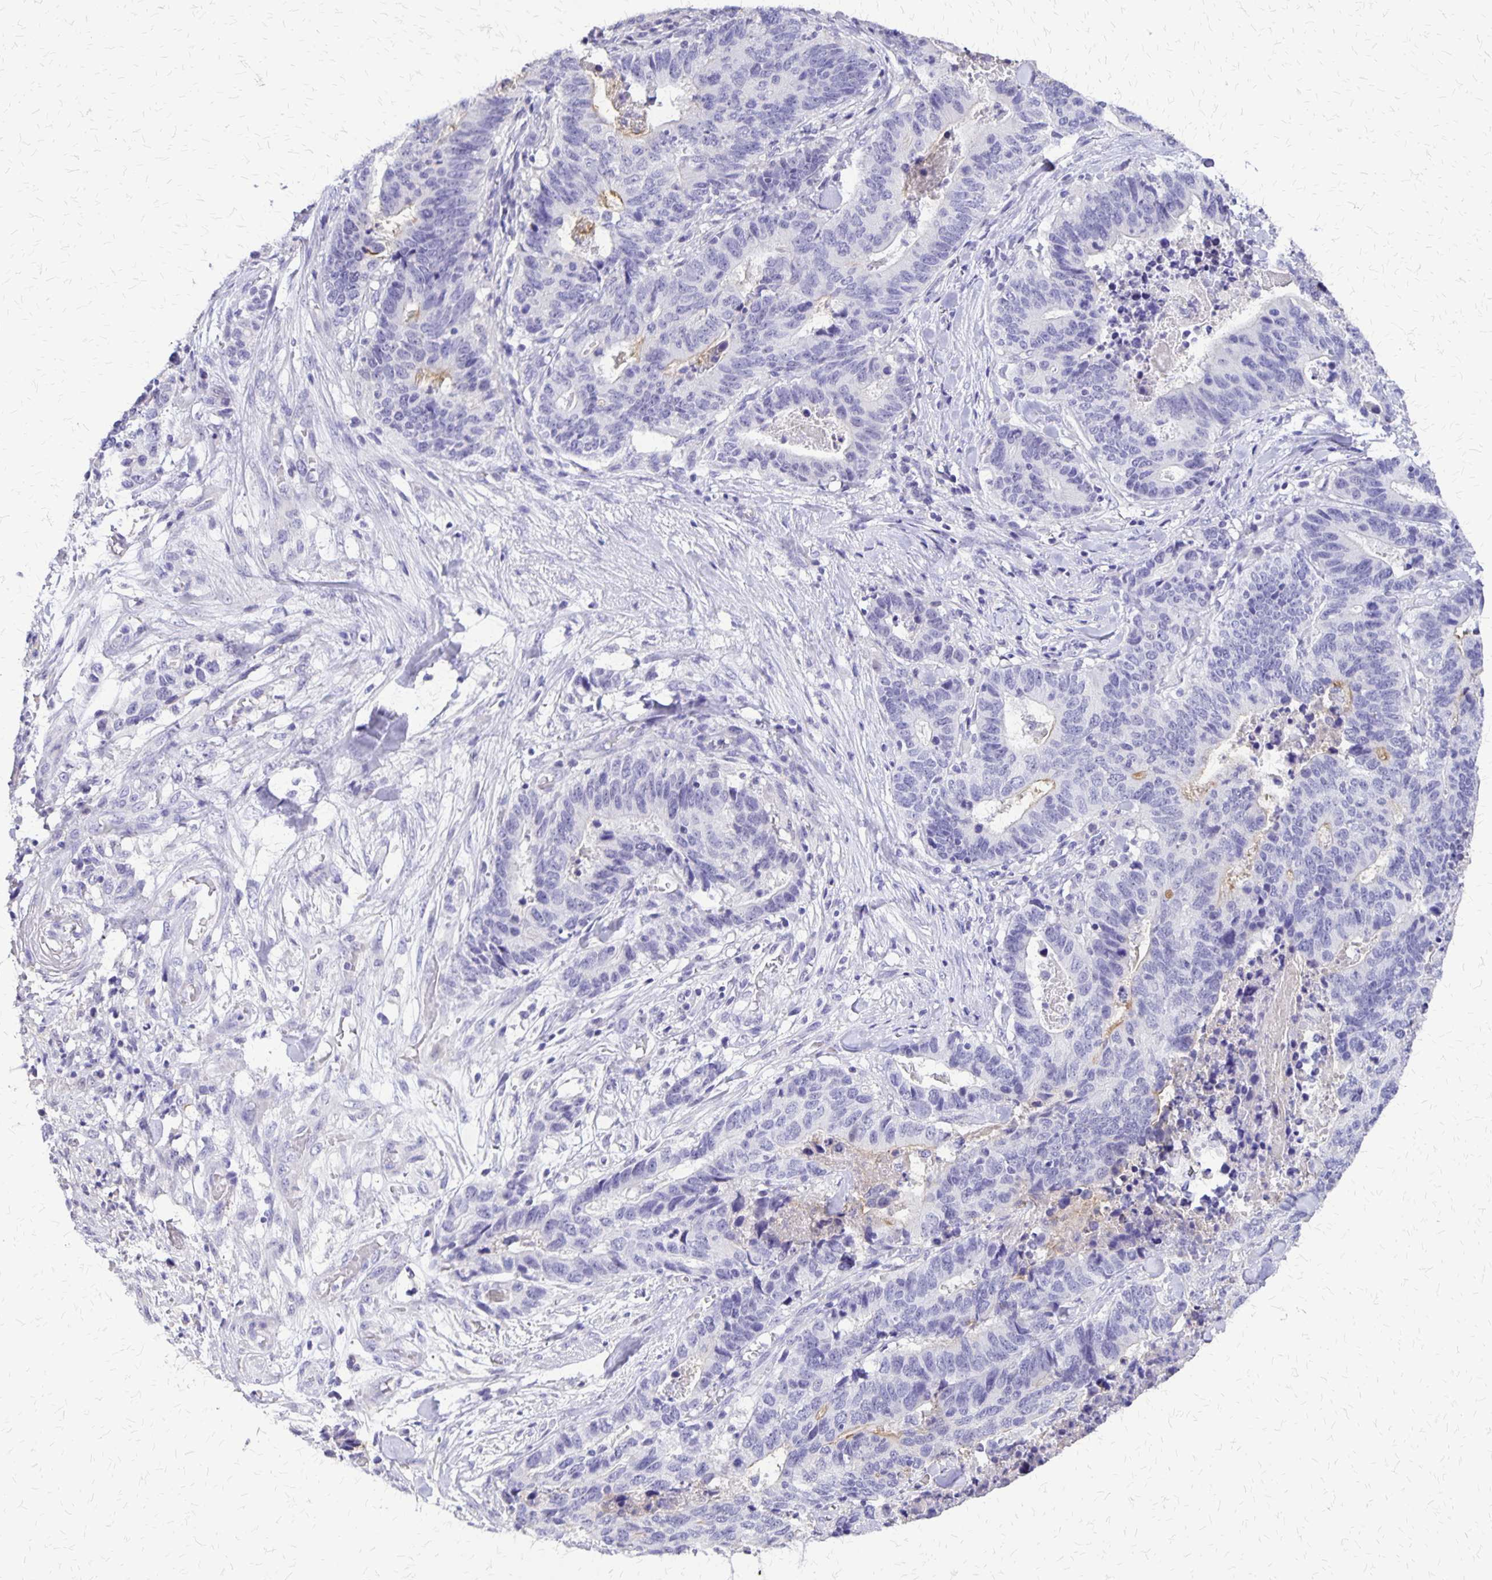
{"staining": {"intensity": "negative", "quantity": "none", "location": "none"}, "tissue": "stomach cancer", "cell_type": "Tumor cells", "image_type": "cancer", "snomed": [{"axis": "morphology", "description": "Adenocarcinoma, NOS"}, {"axis": "topography", "description": "Stomach, upper"}], "caption": "IHC of human adenocarcinoma (stomach) shows no expression in tumor cells. The staining was performed using DAB (3,3'-diaminobenzidine) to visualize the protein expression in brown, while the nuclei were stained in blue with hematoxylin (Magnification: 20x).", "gene": "SI", "patient": {"sex": "female", "age": 67}}